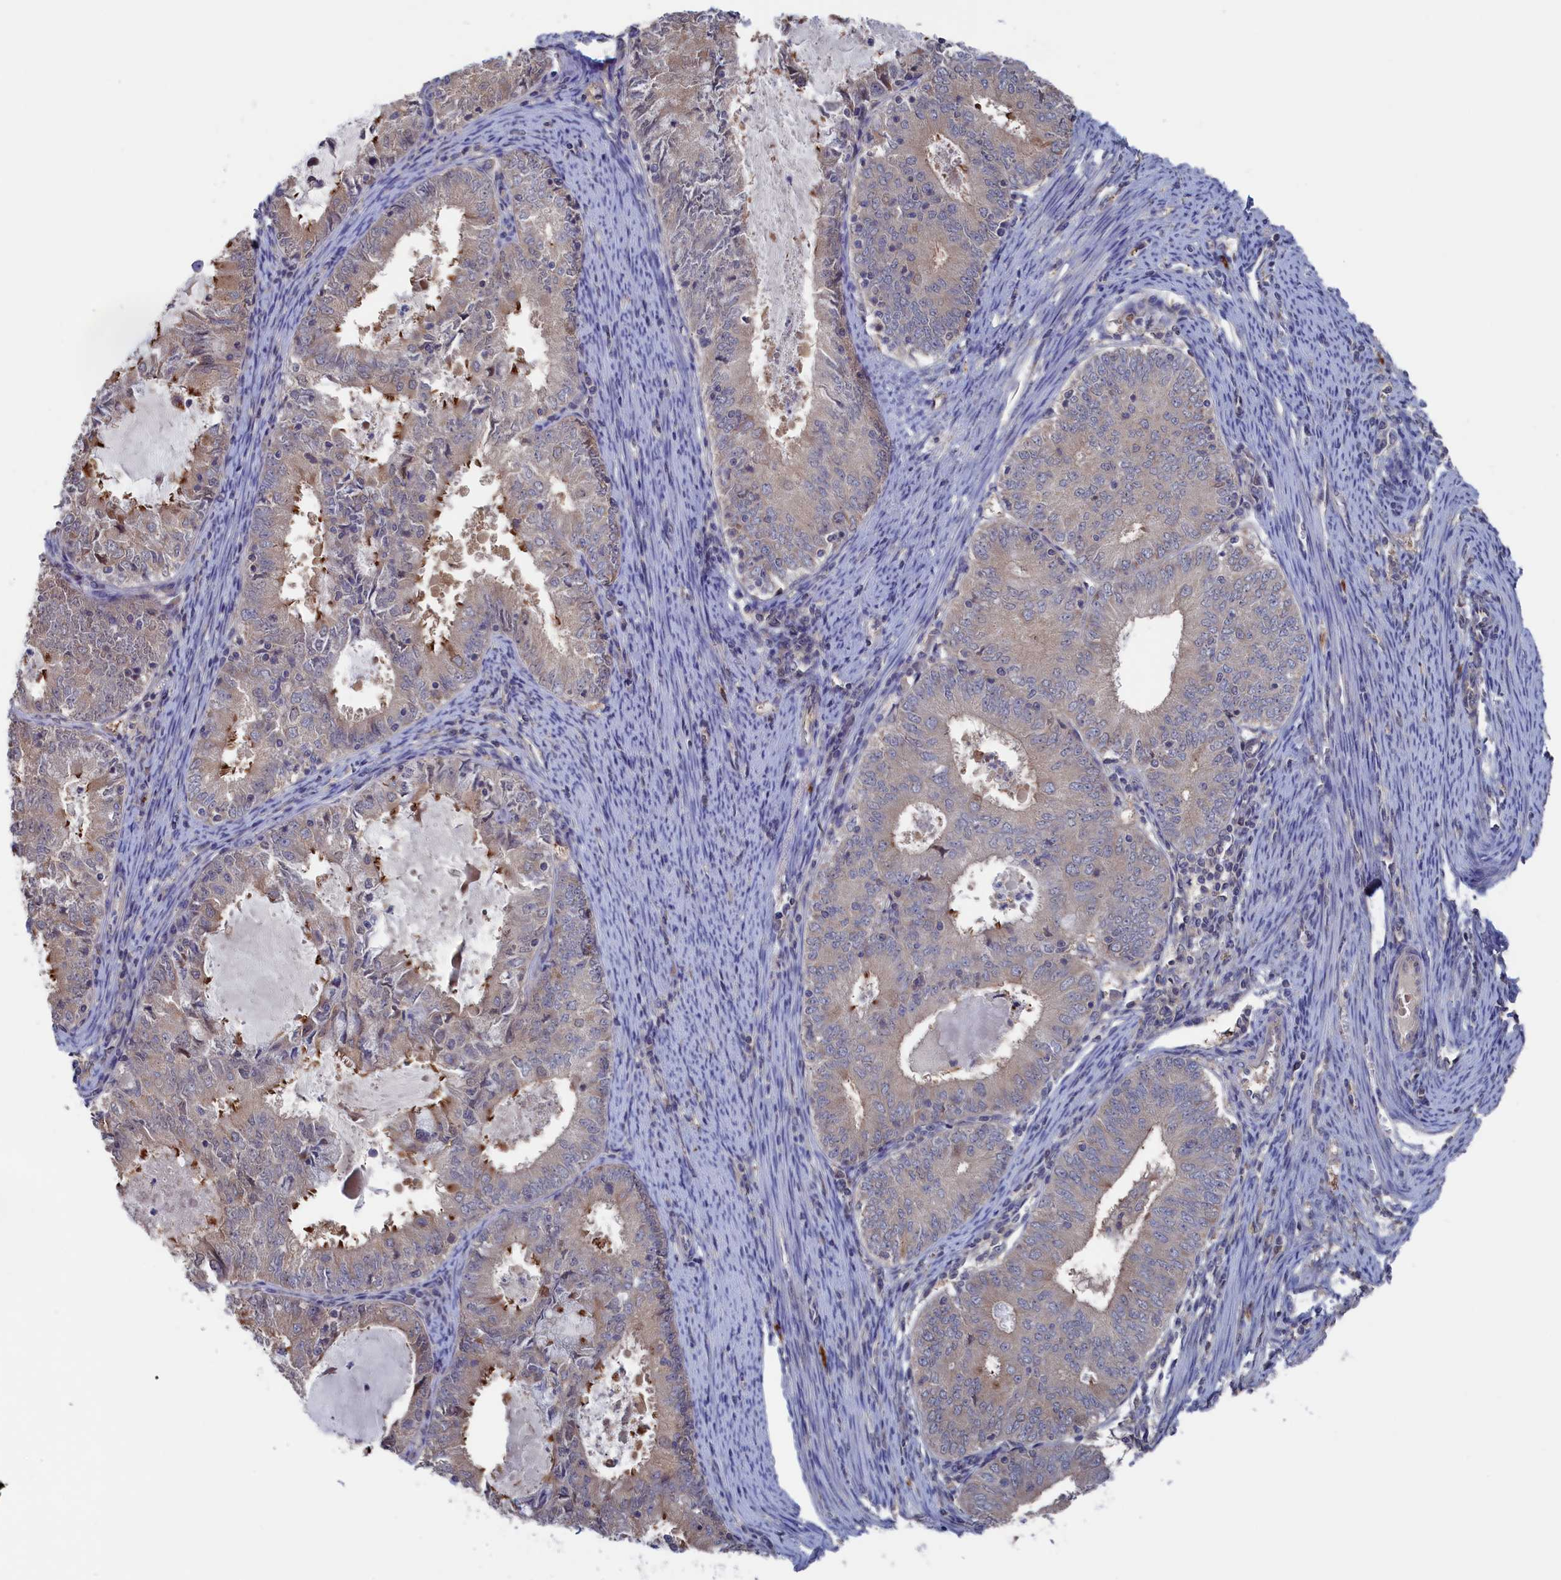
{"staining": {"intensity": "moderate", "quantity": "<25%", "location": "cytoplasmic/membranous"}, "tissue": "endometrial cancer", "cell_type": "Tumor cells", "image_type": "cancer", "snomed": [{"axis": "morphology", "description": "Adenocarcinoma, NOS"}, {"axis": "topography", "description": "Endometrium"}], "caption": "Moderate cytoplasmic/membranous positivity is present in approximately <25% of tumor cells in adenocarcinoma (endometrial). Immunohistochemistry stains the protein in brown and the nuclei are stained blue.", "gene": "NUTF2", "patient": {"sex": "female", "age": 57}}